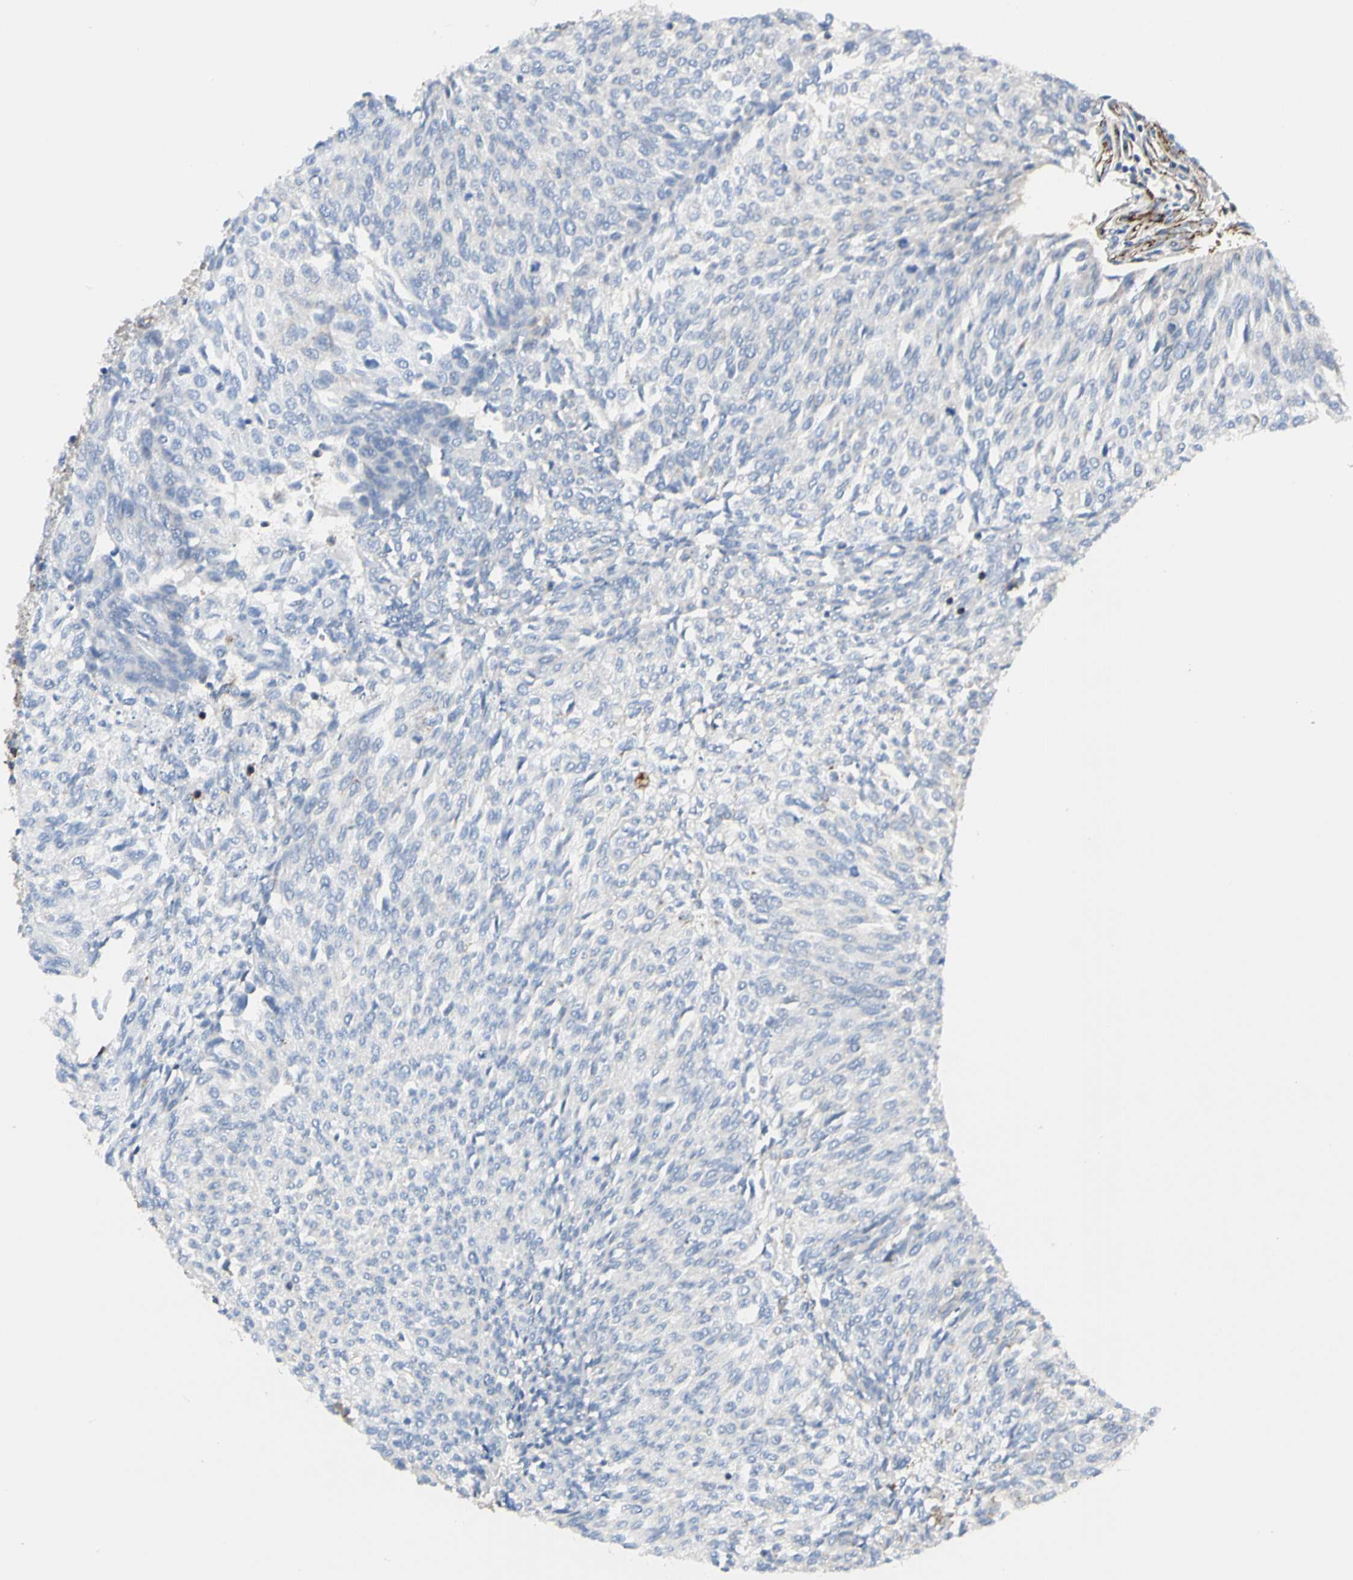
{"staining": {"intensity": "negative", "quantity": "none", "location": "none"}, "tissue": "urothelial cancer", "cell_type": "Tumor cells", "image_type": "cancer", "snomed": [{"axis": "morphology", "description": "Urothelial carcinoma, Low grade"}, {"axis": "topography", "description": "Urinary bladder"}], "caption": "Immunohistochemistry of human urothelial cancer reveals no expression in tumor cells.", "gene": "CLEC2B", "patient": {"sex": "female", "age": 79}}